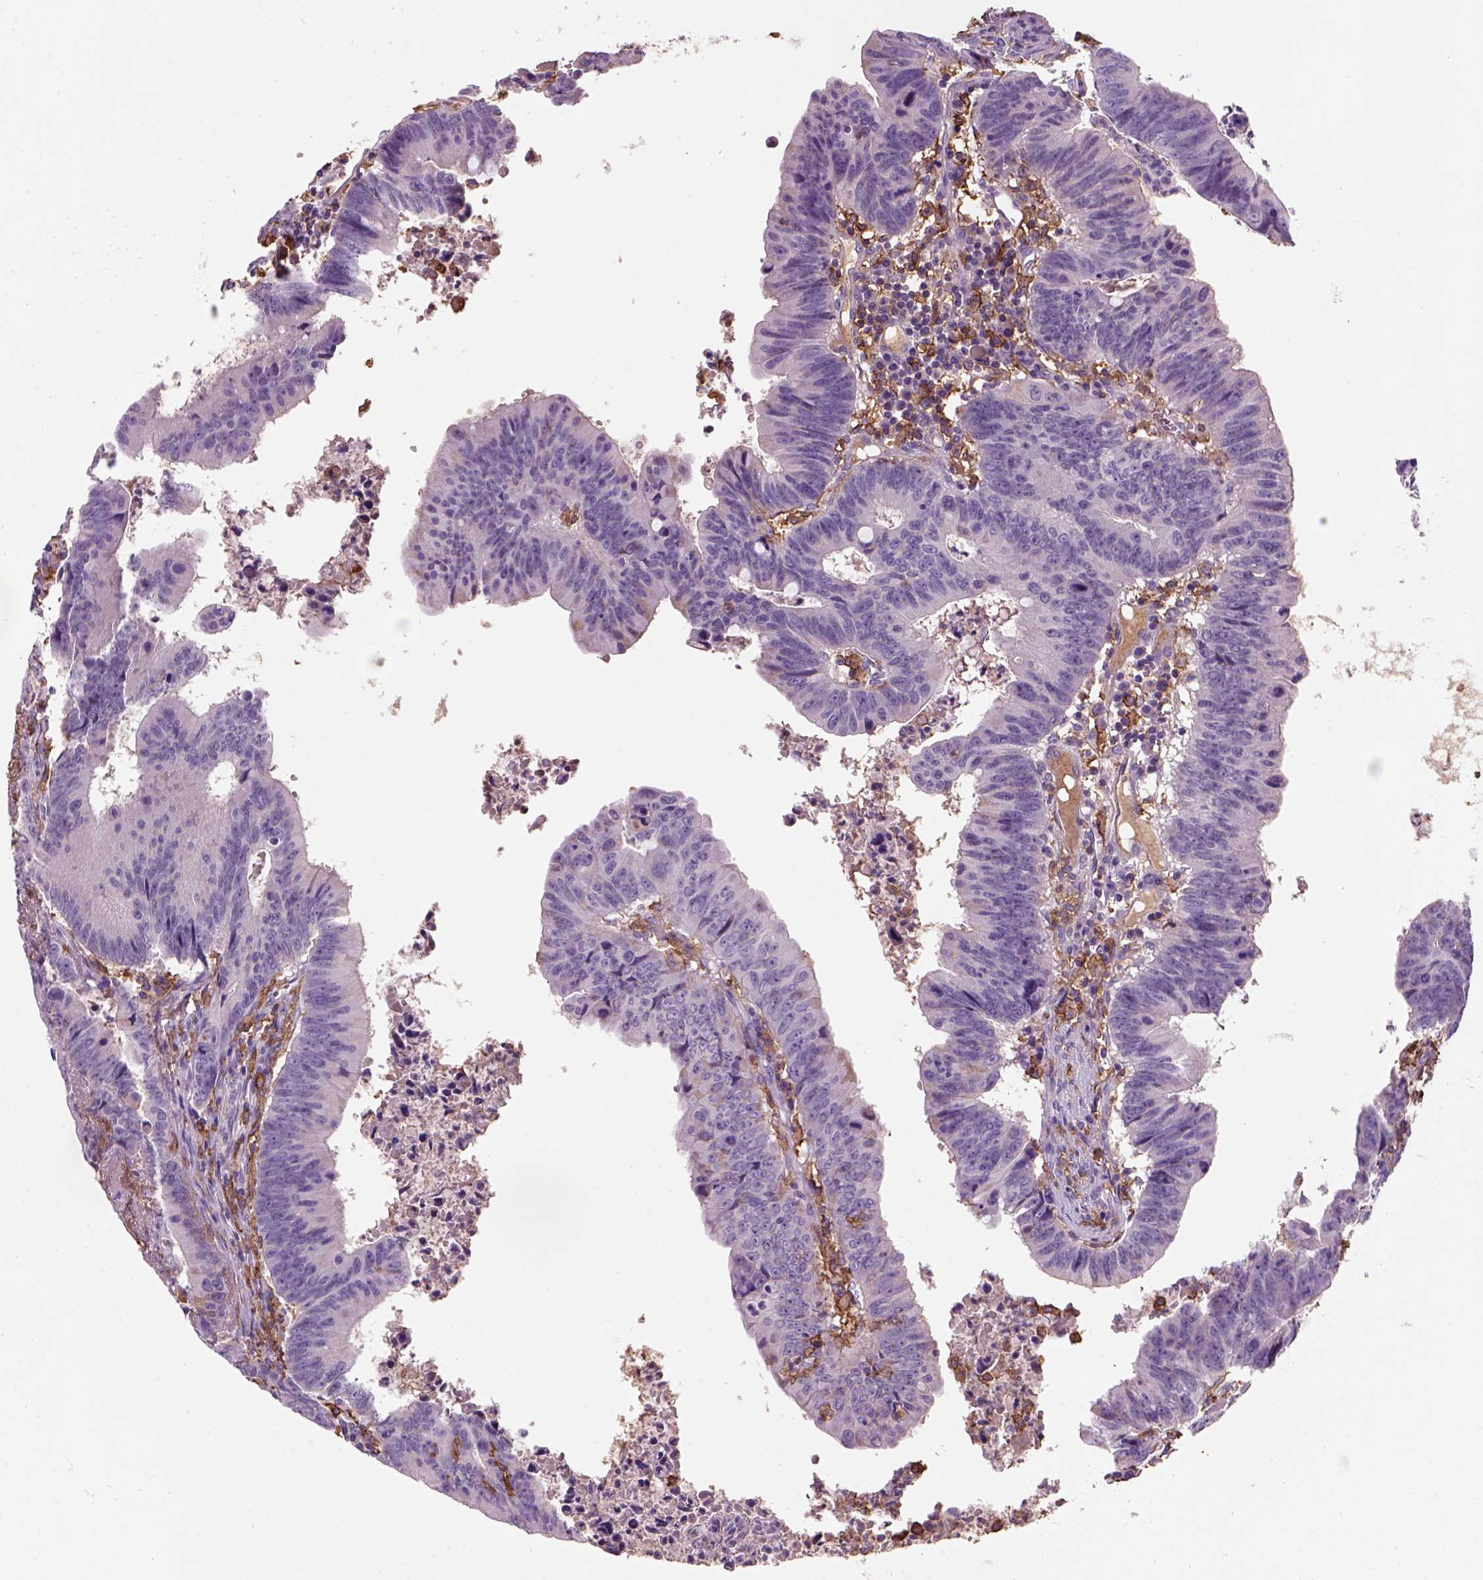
{"staining": {"intensity": "negative", "quantity": "none", "location": "none"}, "tissue": "colorectal cancer", "cell_type": "Tumor cells", "image_type": "cancer", "snomed": [{"axis": "morphology", "description": "Adenocarcinoma, NOS"}, {"axis": "topography", "description": "Colon"}], "caption": "This is a photomicrograph of immunohistochemistry staining of colorectal cancer, which shows no staining in tumor cells.", "gene": "CD14", "patient": {"sex": "female", "age": 87}}